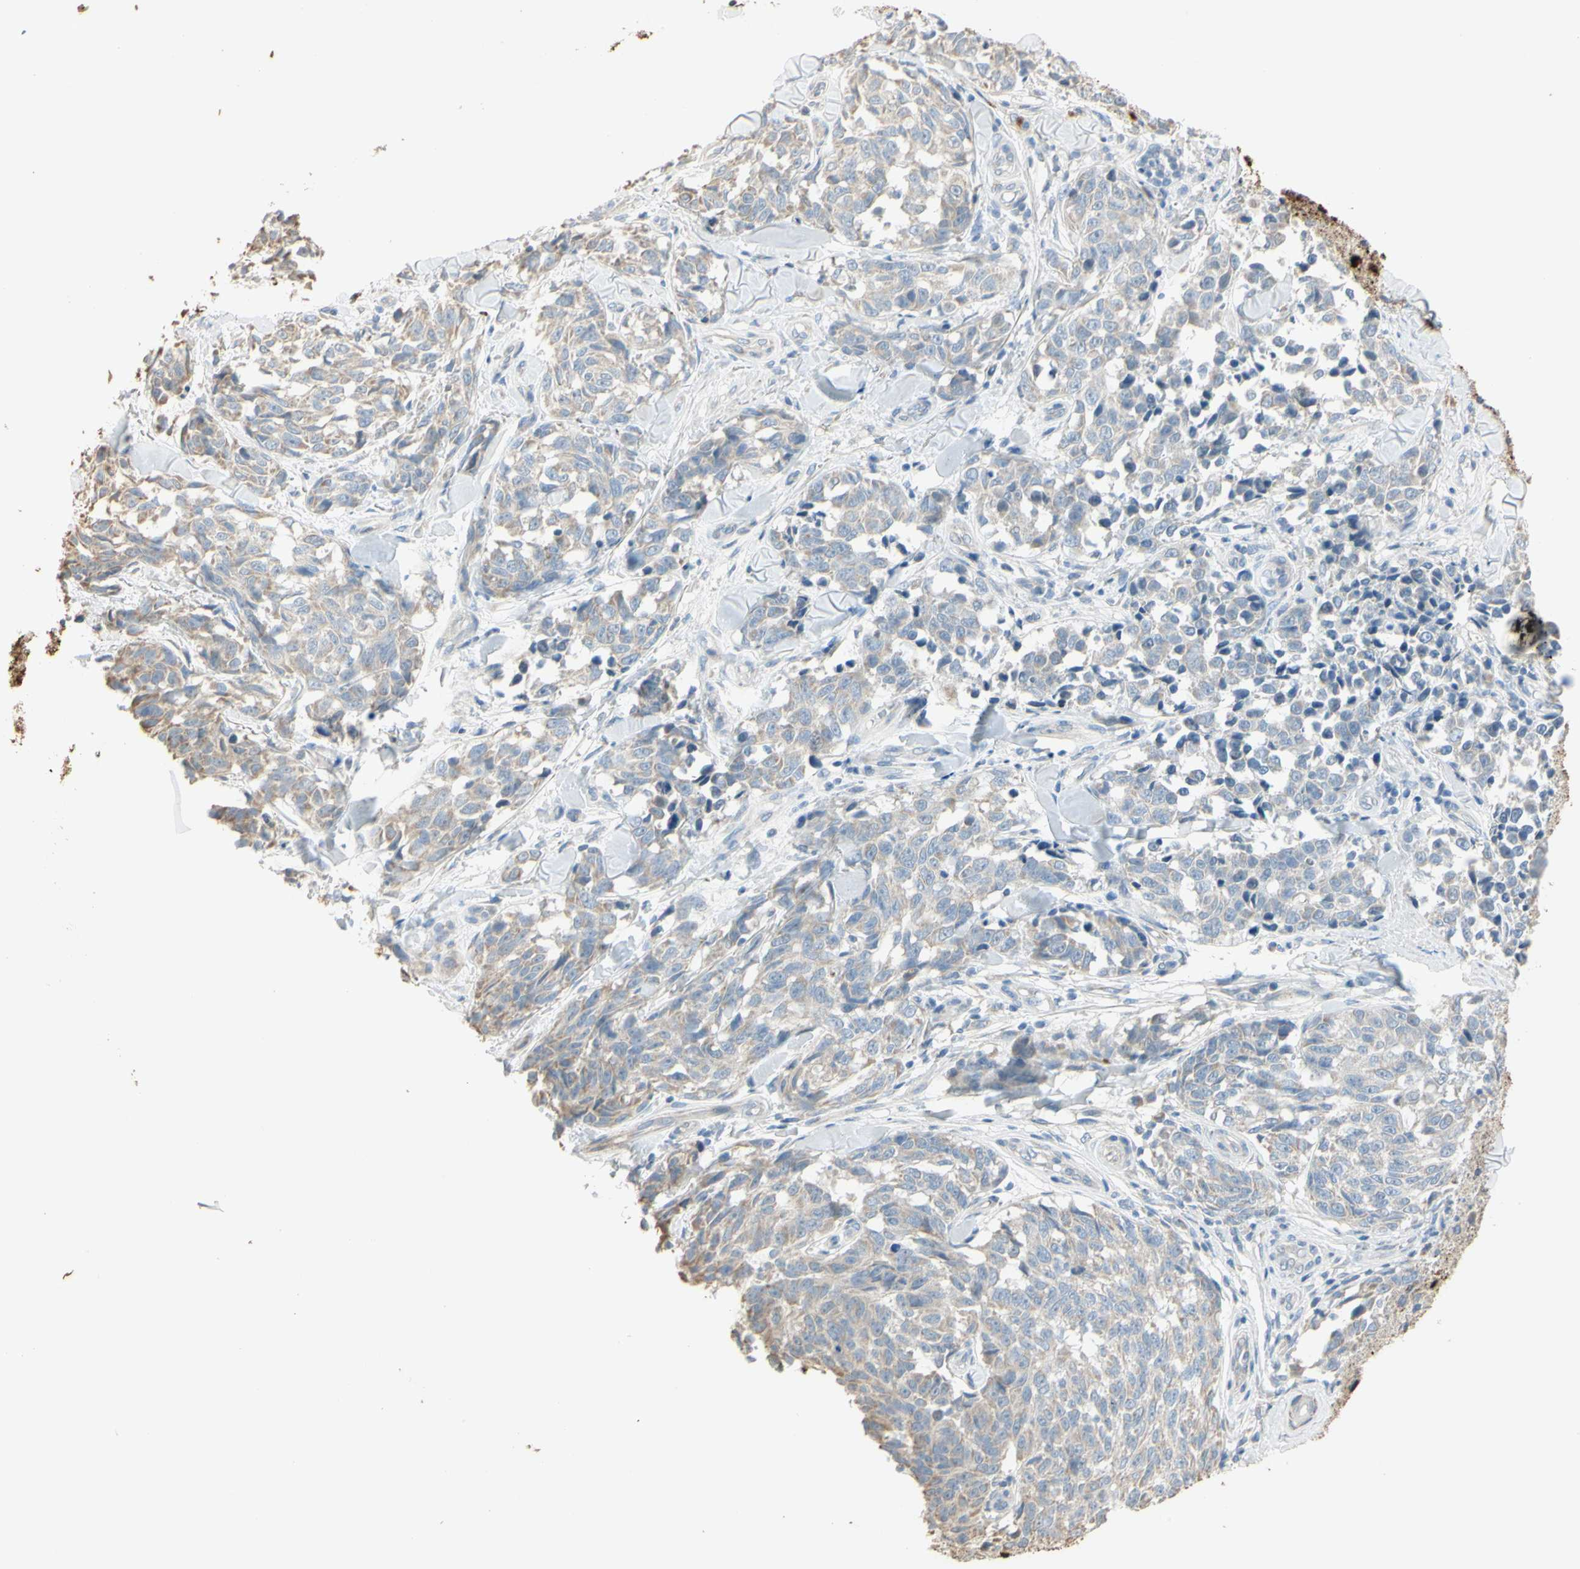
{"staining": {"intensity": "weak", "quantity": ">75%", "location": "cytoplasmic/membranous"}, "tissue": "melanoma", "cell_type": "Tumor cells", "image_type": "cancer", "snomed": [{"axis": "morphology", "description": "Malignant melanoma, NOS"}, {"axis": "topography", "description": "Skin"}], "caption": "Malignant melanoma tissue demonstrates weak cytoplasmic/membranous staining in approximately >75% of tumor cells, visualized by immunohistochemistry. The protein is shown in brown color, while the nuclei are stained blue.", "gene": "ANGPTL1", "patient": {"sex": "female", "age": 64}}